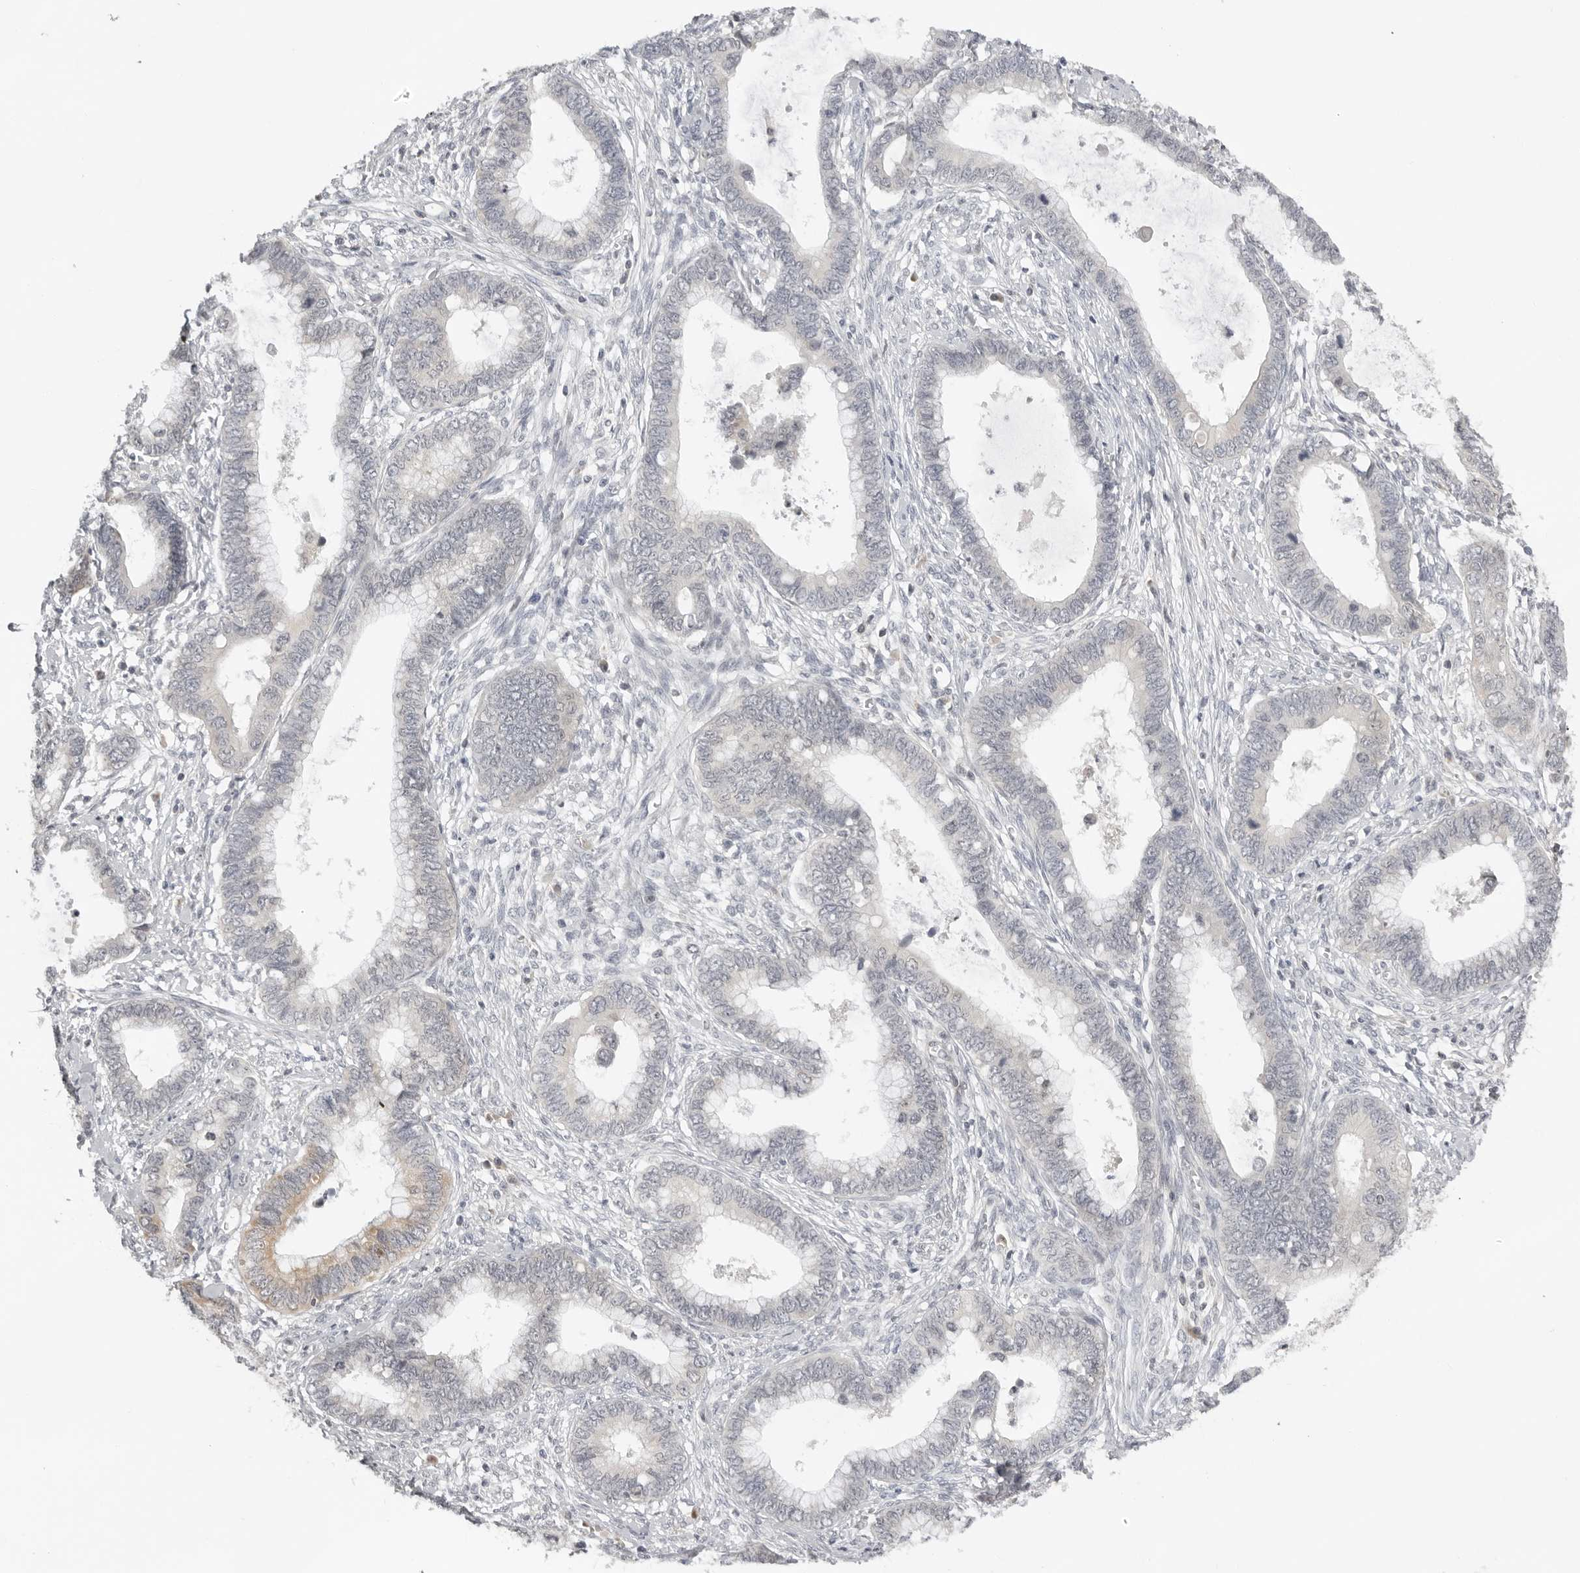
{"staining": {"intensity": "weak", "quantity": "25%-75%", "location": "cytoplasmic/membranous"}, "tissue": "cervical cancer", "cell_type": "Tumor cells", "image_type": "cancer", "snomed": [{"axis": "morphology", "description": "Adenocarcinoma, NOS"}, {"axis": "topography", "description": "Cervix"}], "caption": "This image displays immunohistochemistry staining of human cervical cancer (adenocarcinoma), with low weak cytoplasmic/membranous expression in approximately 25%-75% of tumor cells.", "gene": "ACP6", "patient": {"sex": "female", "age": 44}}